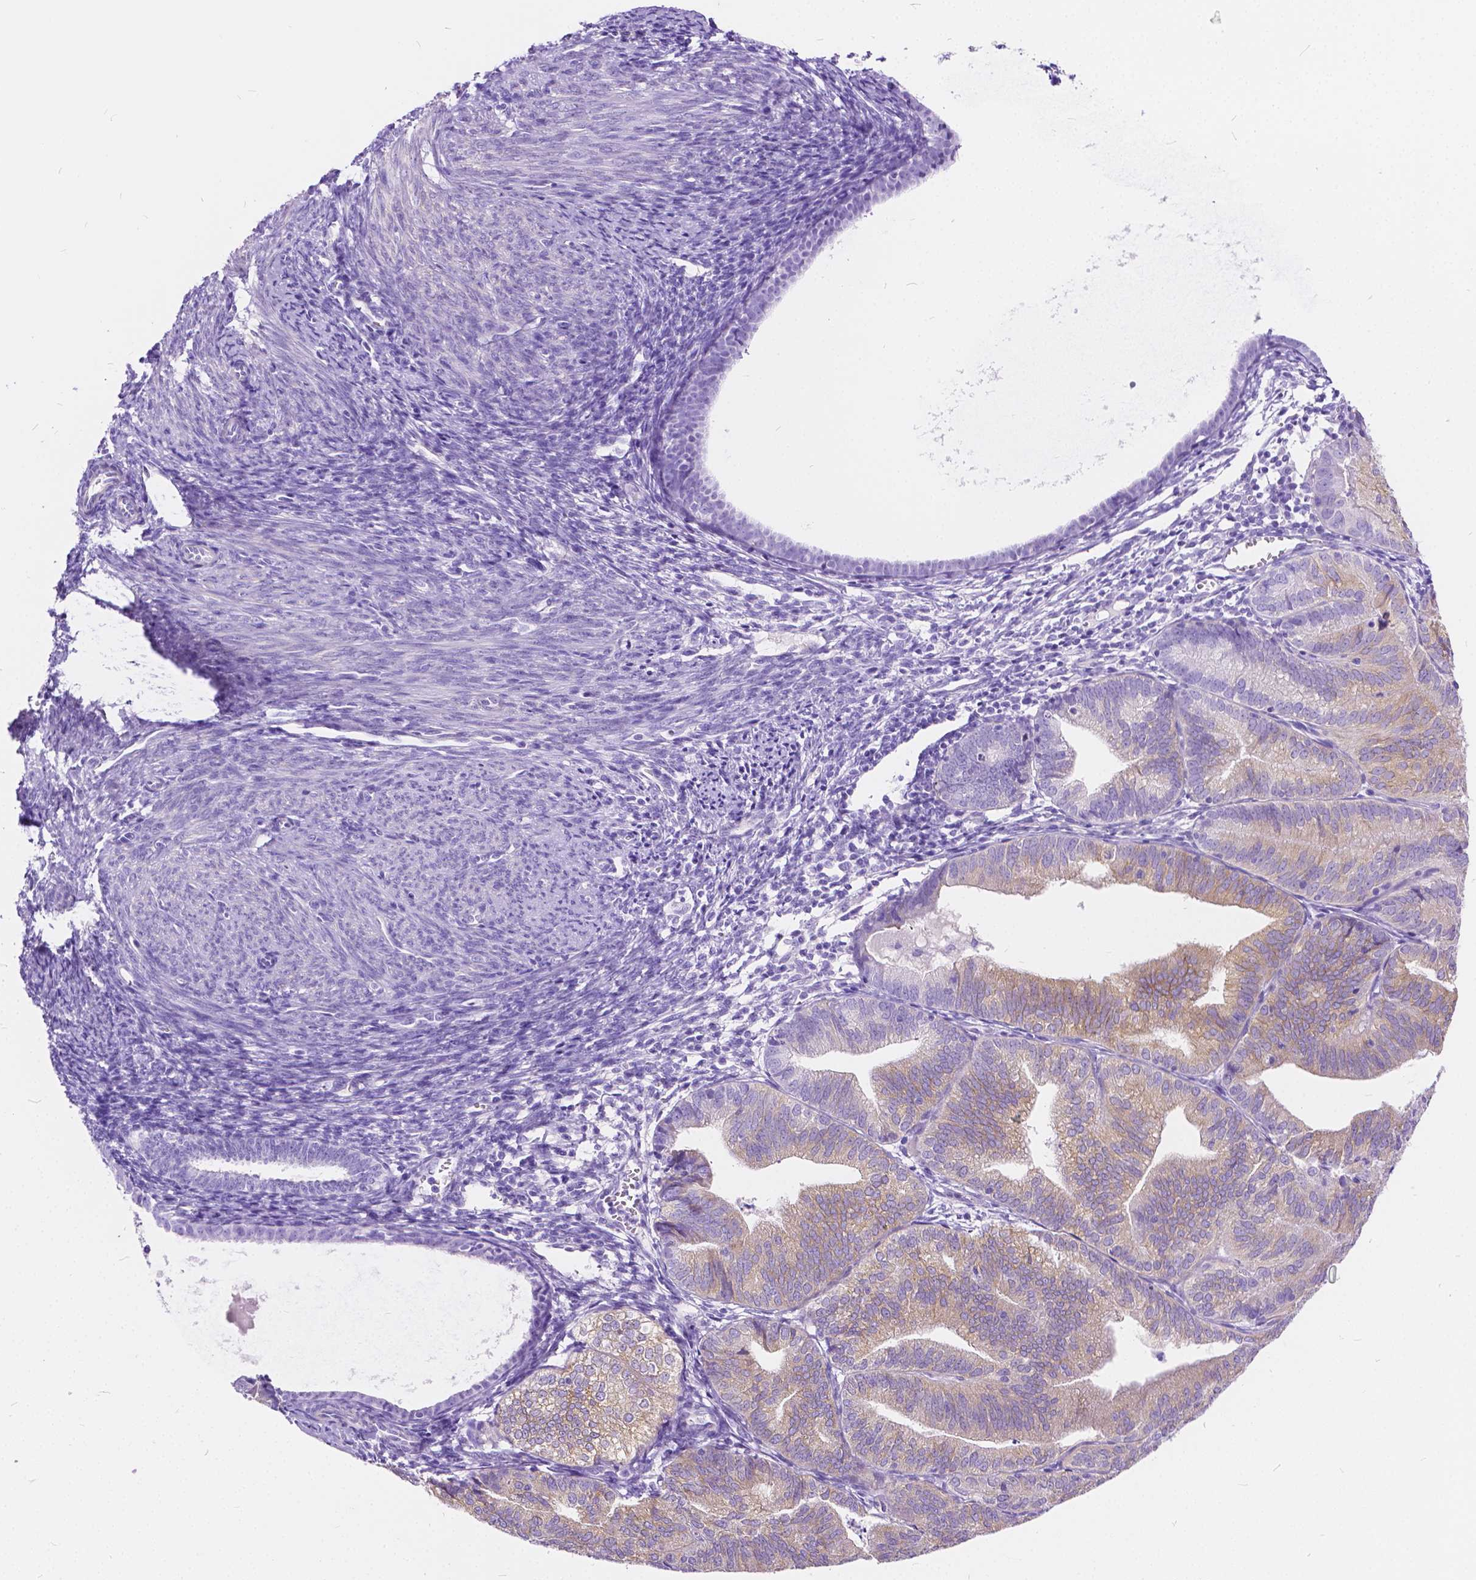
{"staining": {"intensity": "weak", "quantity": "25%-75%", "location": "cytoplasmic/membranous"}, "tissue": "endometrial cancer", "cell_type": "Tumor cells", "image_type": "cancer", "snomed": [{"axis": "morphology", "description": "Adenocarcinoma, NOS"}, {"axis": "topography", "description": "Endometrium"}], "caption": "Immunohistochemistry (IHC) of human adenocarcinoma (endometrial) shows low levels of weak cytoplasmic/membranous staining in about 25%-75% of tumor cells. (Stains: DAB in brown, nuclei in blue, Microscopy: brightfield microscopy at high magnification).", "gene": "CHRM1", "patient": {"sex": "female", "age": 70}}